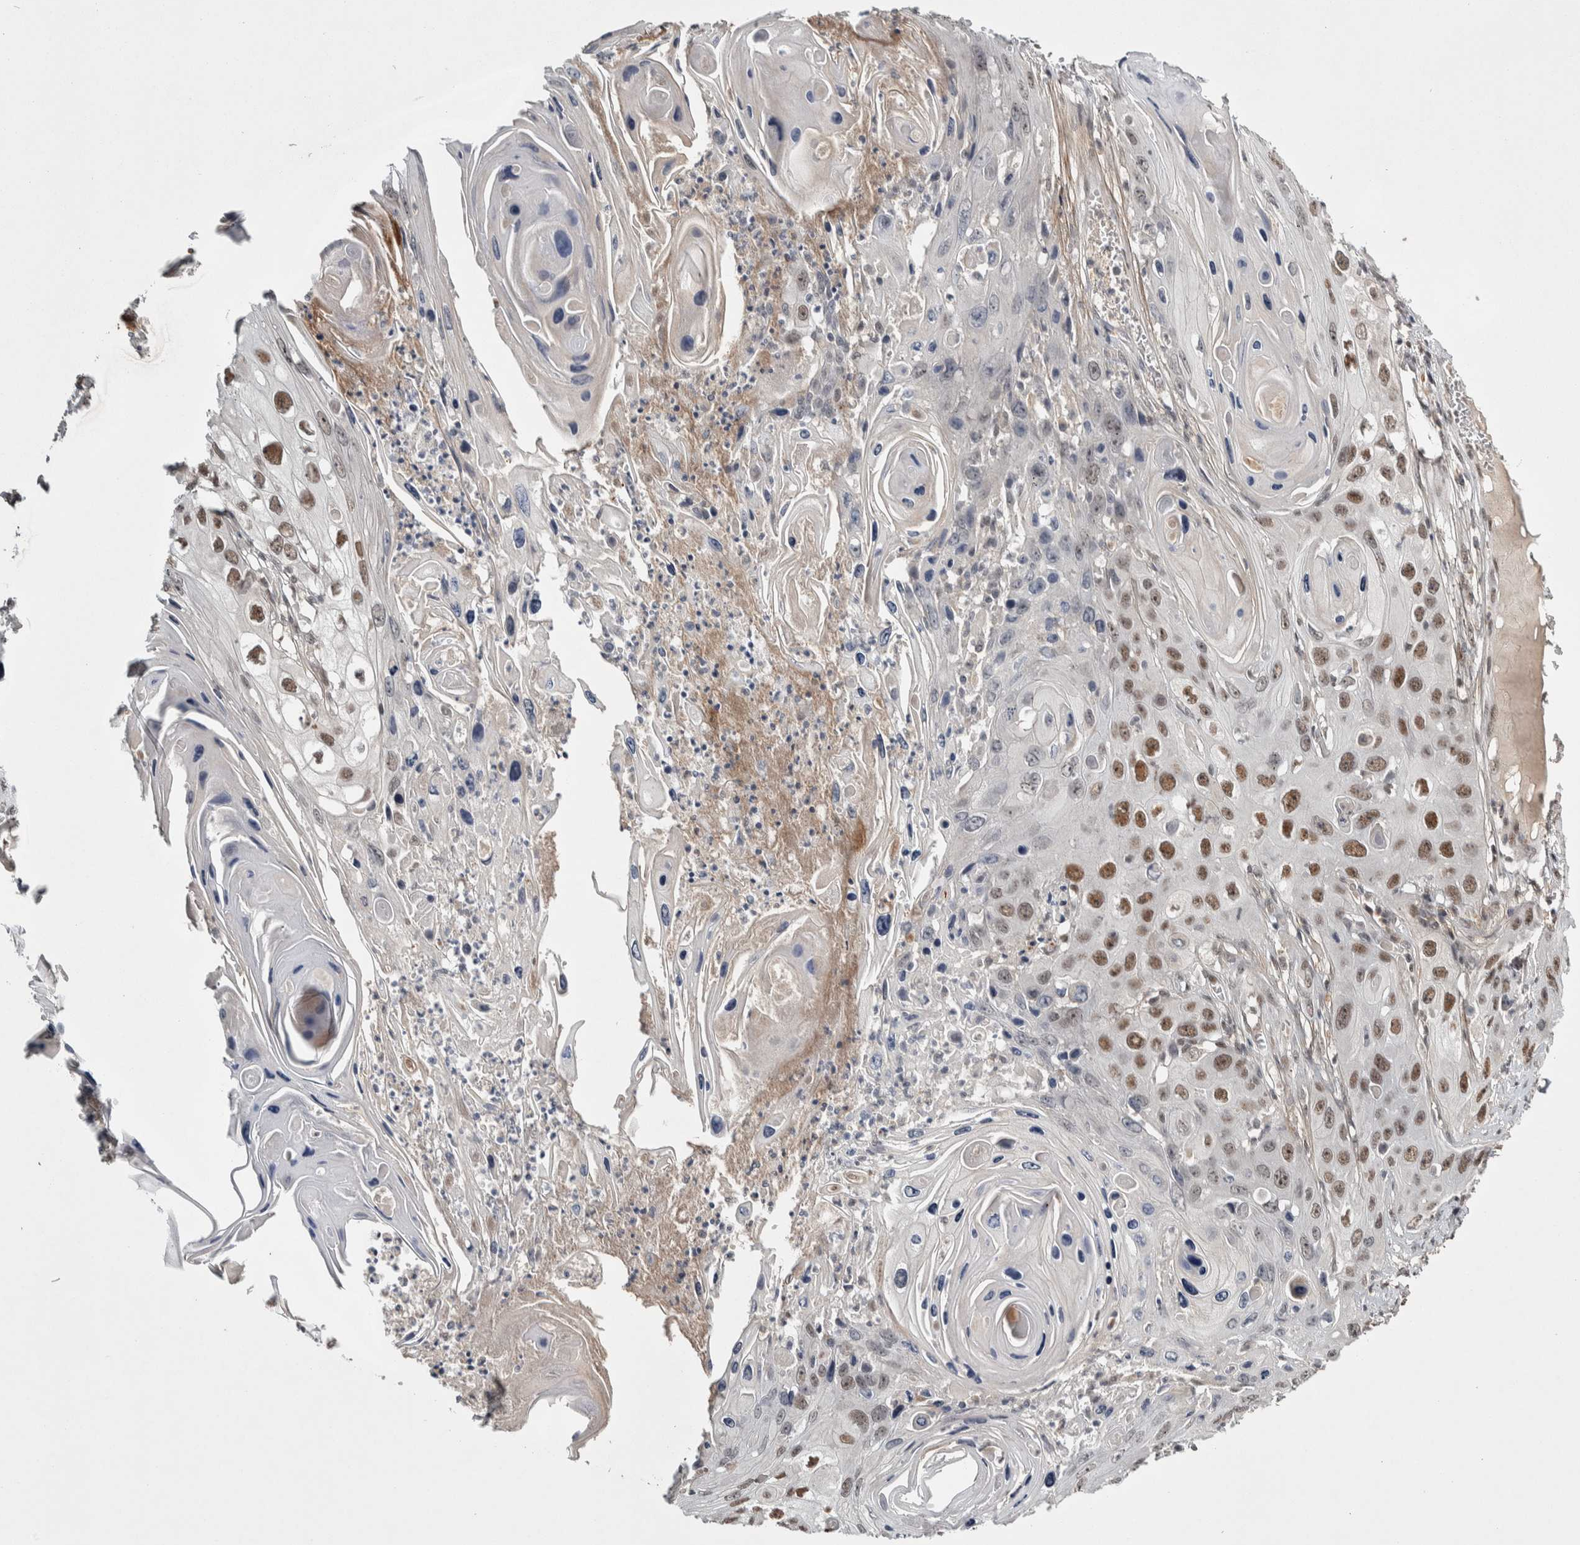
{"staining": {"intensity": "strong", "quantity": "25%-75%", "location": "nuclear"}, "tissue": "skin cancer", "cell_type": "Tumor cells", "image_type": "cancer", "snomed": [{"axis": "morphology", "description": "Squamous cell carcinoma, NOS"}, {"axis": "topography", "description": "Skin"}], "caption": "Approximately 25%-75% of tumor cells in skin cancer reveal strong nuclear protein expression as visualized by brown immunohistochemical staining.", "gene": "ASPN", "patient": {"sex": "male", "age": 55}}